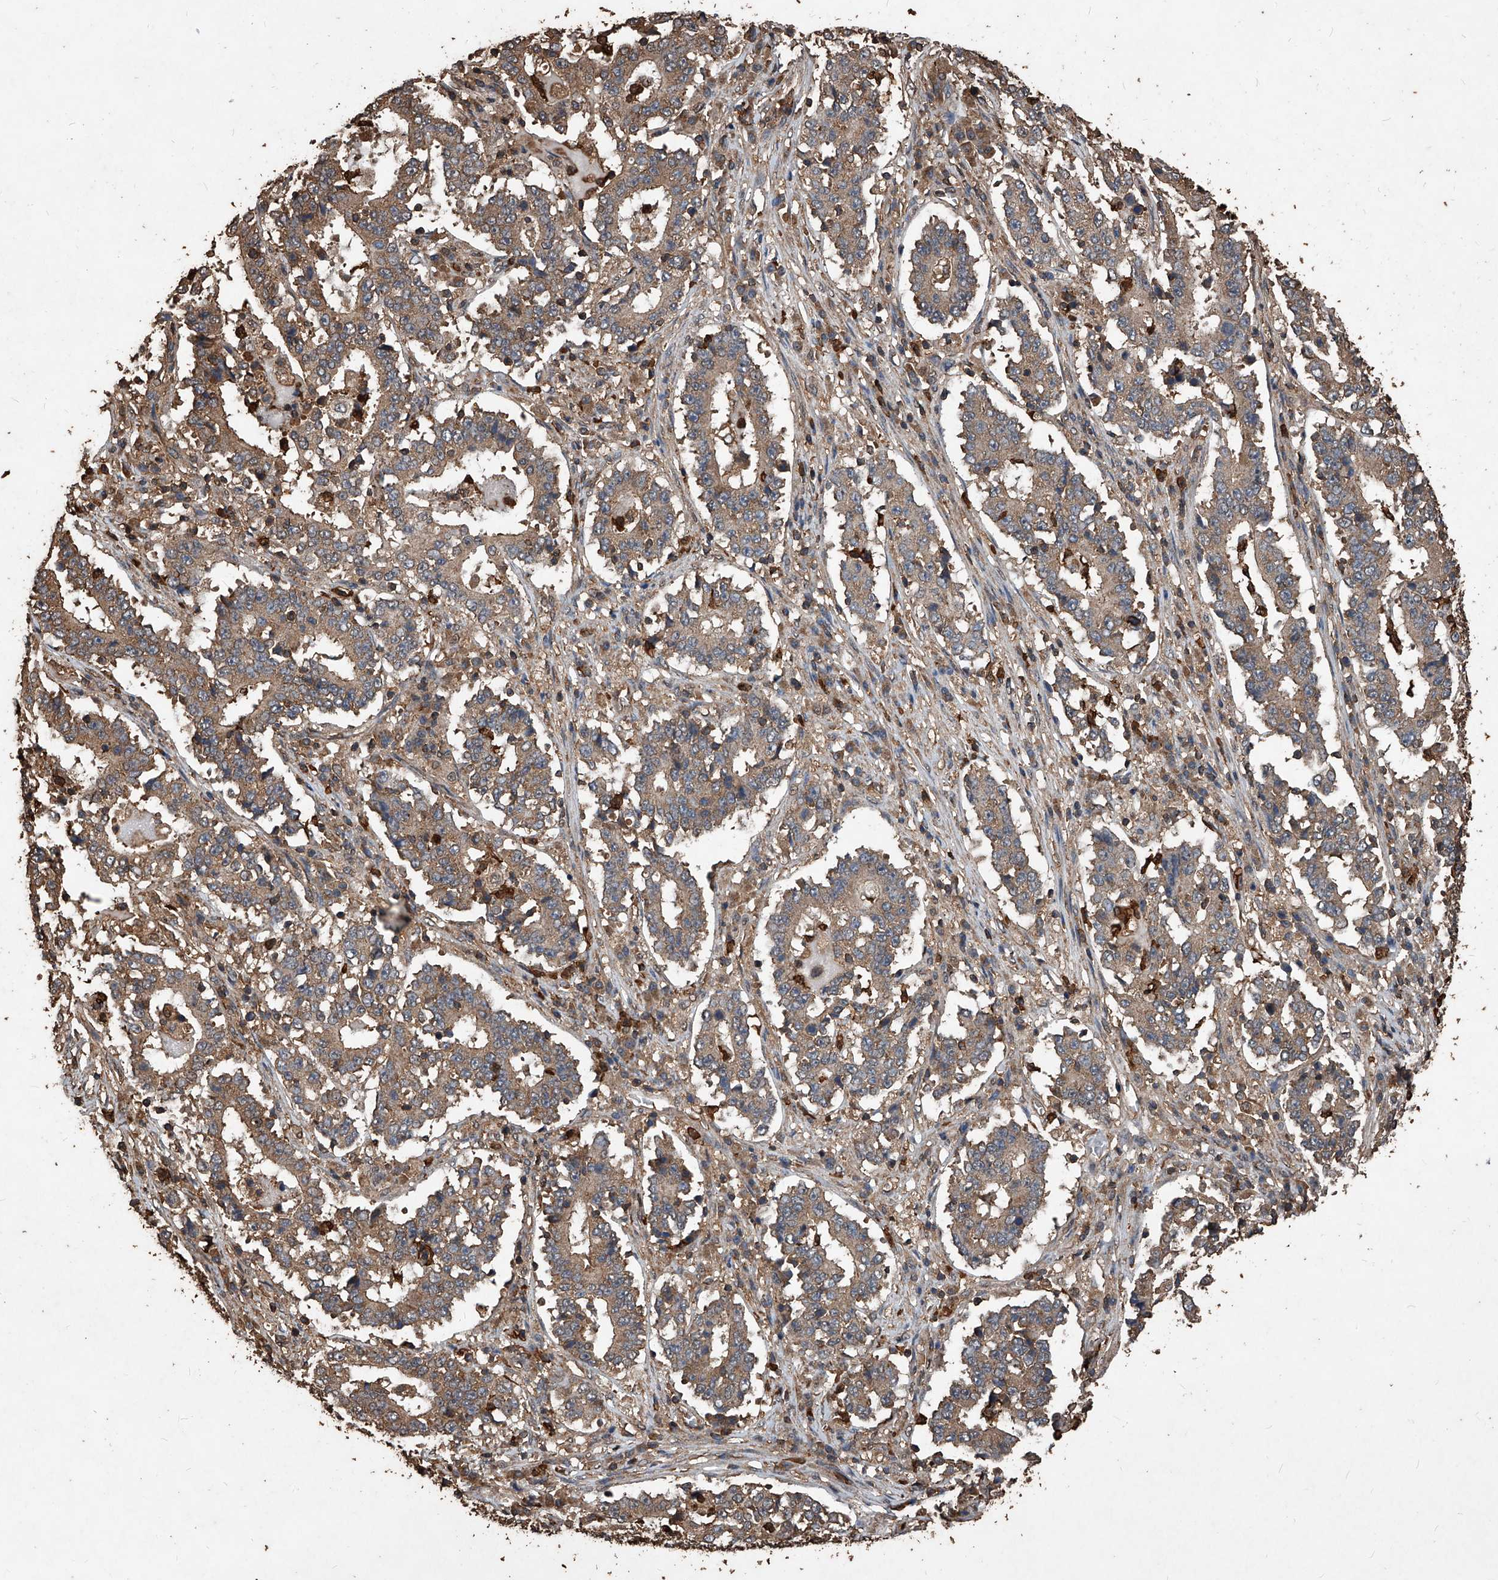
{"staining": {"intensity": "weak", "quantity": ">75%", "location": "cytoplasmic/membranous"}, "tissue": "stomach cancer", "cell_type": "Tumor cells", "image_type": "cancer", "snomed": [{"axis": "morphology", "description": "Adenocarcinoma, NOS"}, {"axis": "topography", "description": "Stomach"}], "caption": "Stomach adenocarcinoma stained with DAB IHC displays low levels of weak cytoplasmic/membranous staining in approximately >75% of tumor cells.", "gene": "UCP2", "patient": {"sex": "male", "age": 59}}